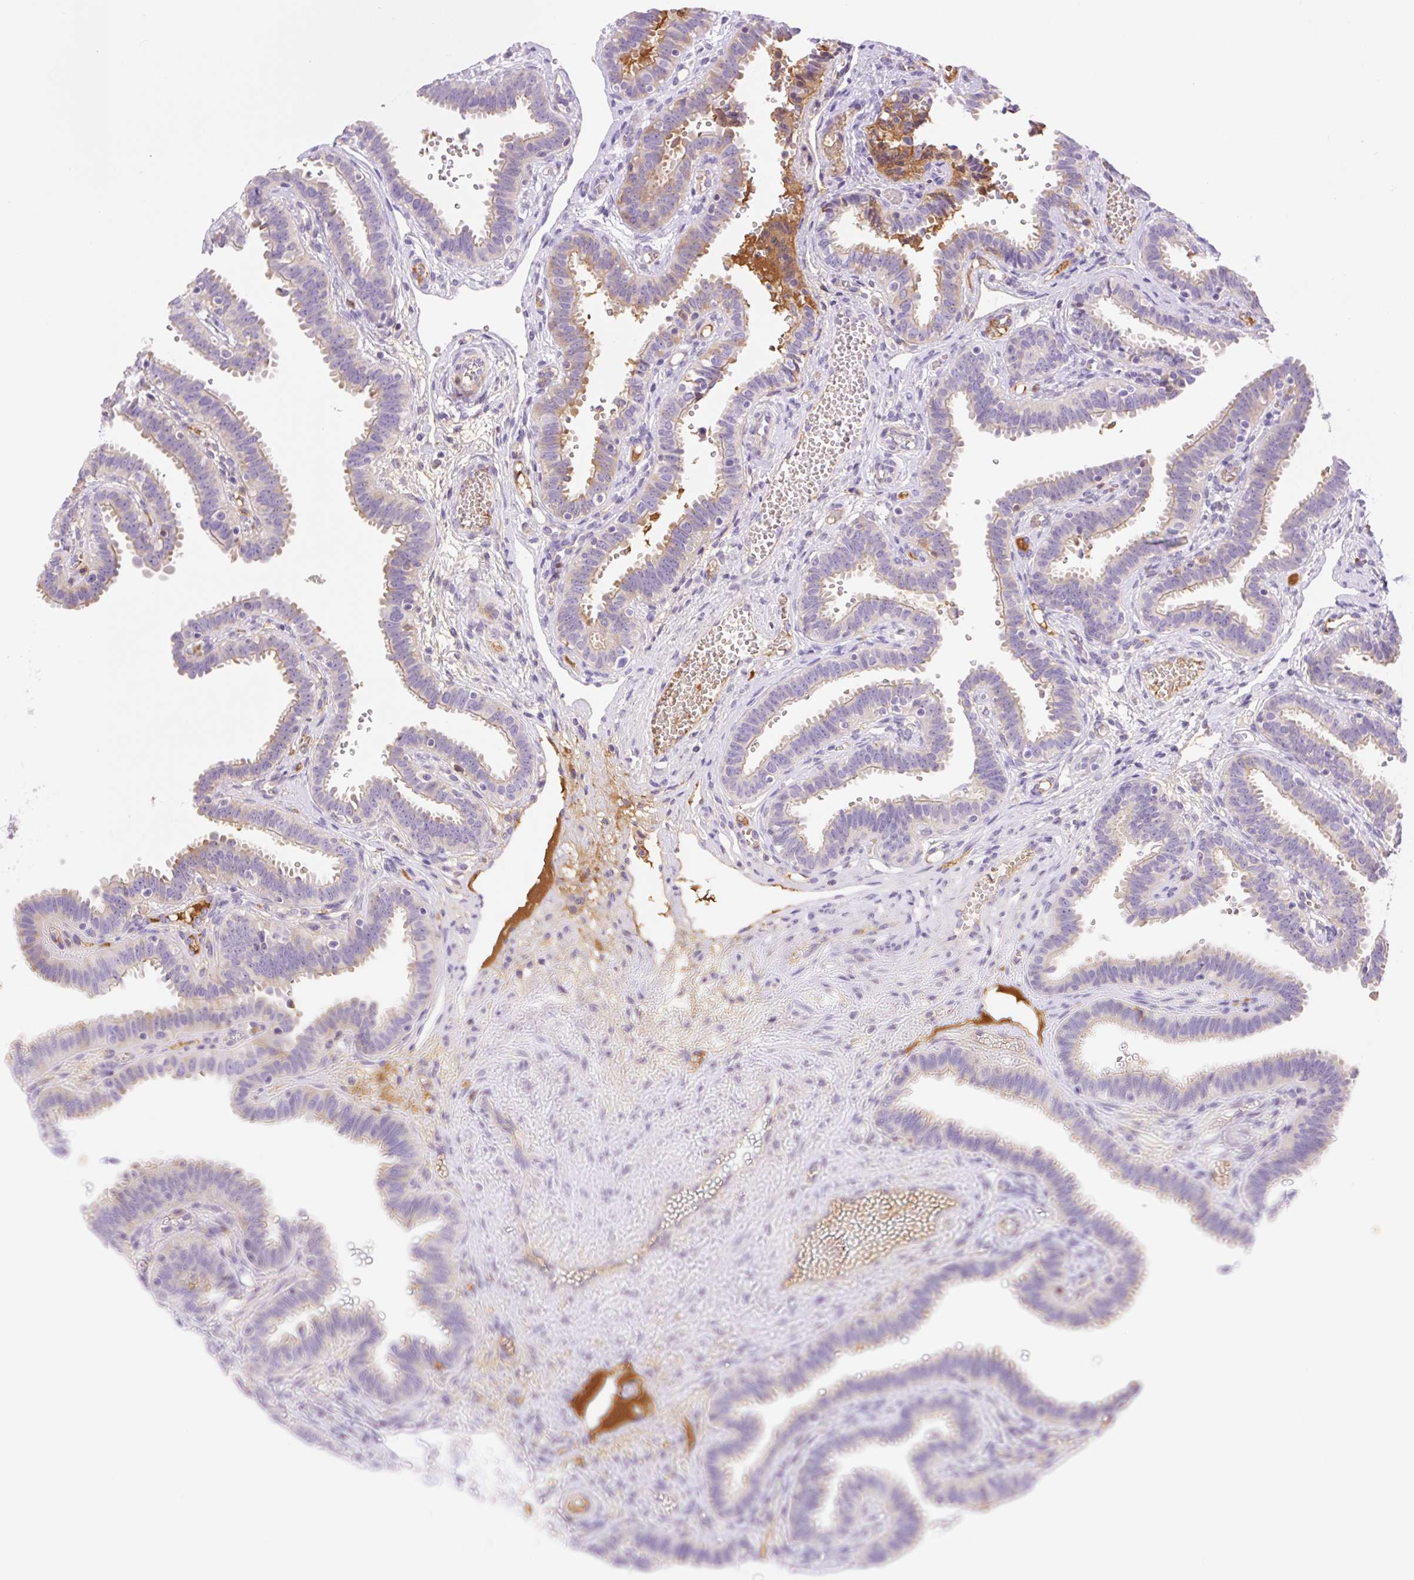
{"staining": {"intensity": "weak", "quantity": "<25%", "location": "cytoplasmic/membranous"}, "tissue": "fallopian tube", "cell_type": "Glandular cells", "image_type": "normal", "snomed": [{"axis": "morphology", "description": "Normal tissue, NOS"}, {"axis": "topography", "description": "Fallopian tube"}], "caption": "Fallopian tube was stained to show a protein in brown. There is no significant expression in glandular cells. The staining is performed using DAB (3,3'-diaminobenzidine) brown chromogen with nuclei counter-stained in using hematoxylin.", "gene": "DENND5A", "patient": {"sex": "female", "age": 37}}